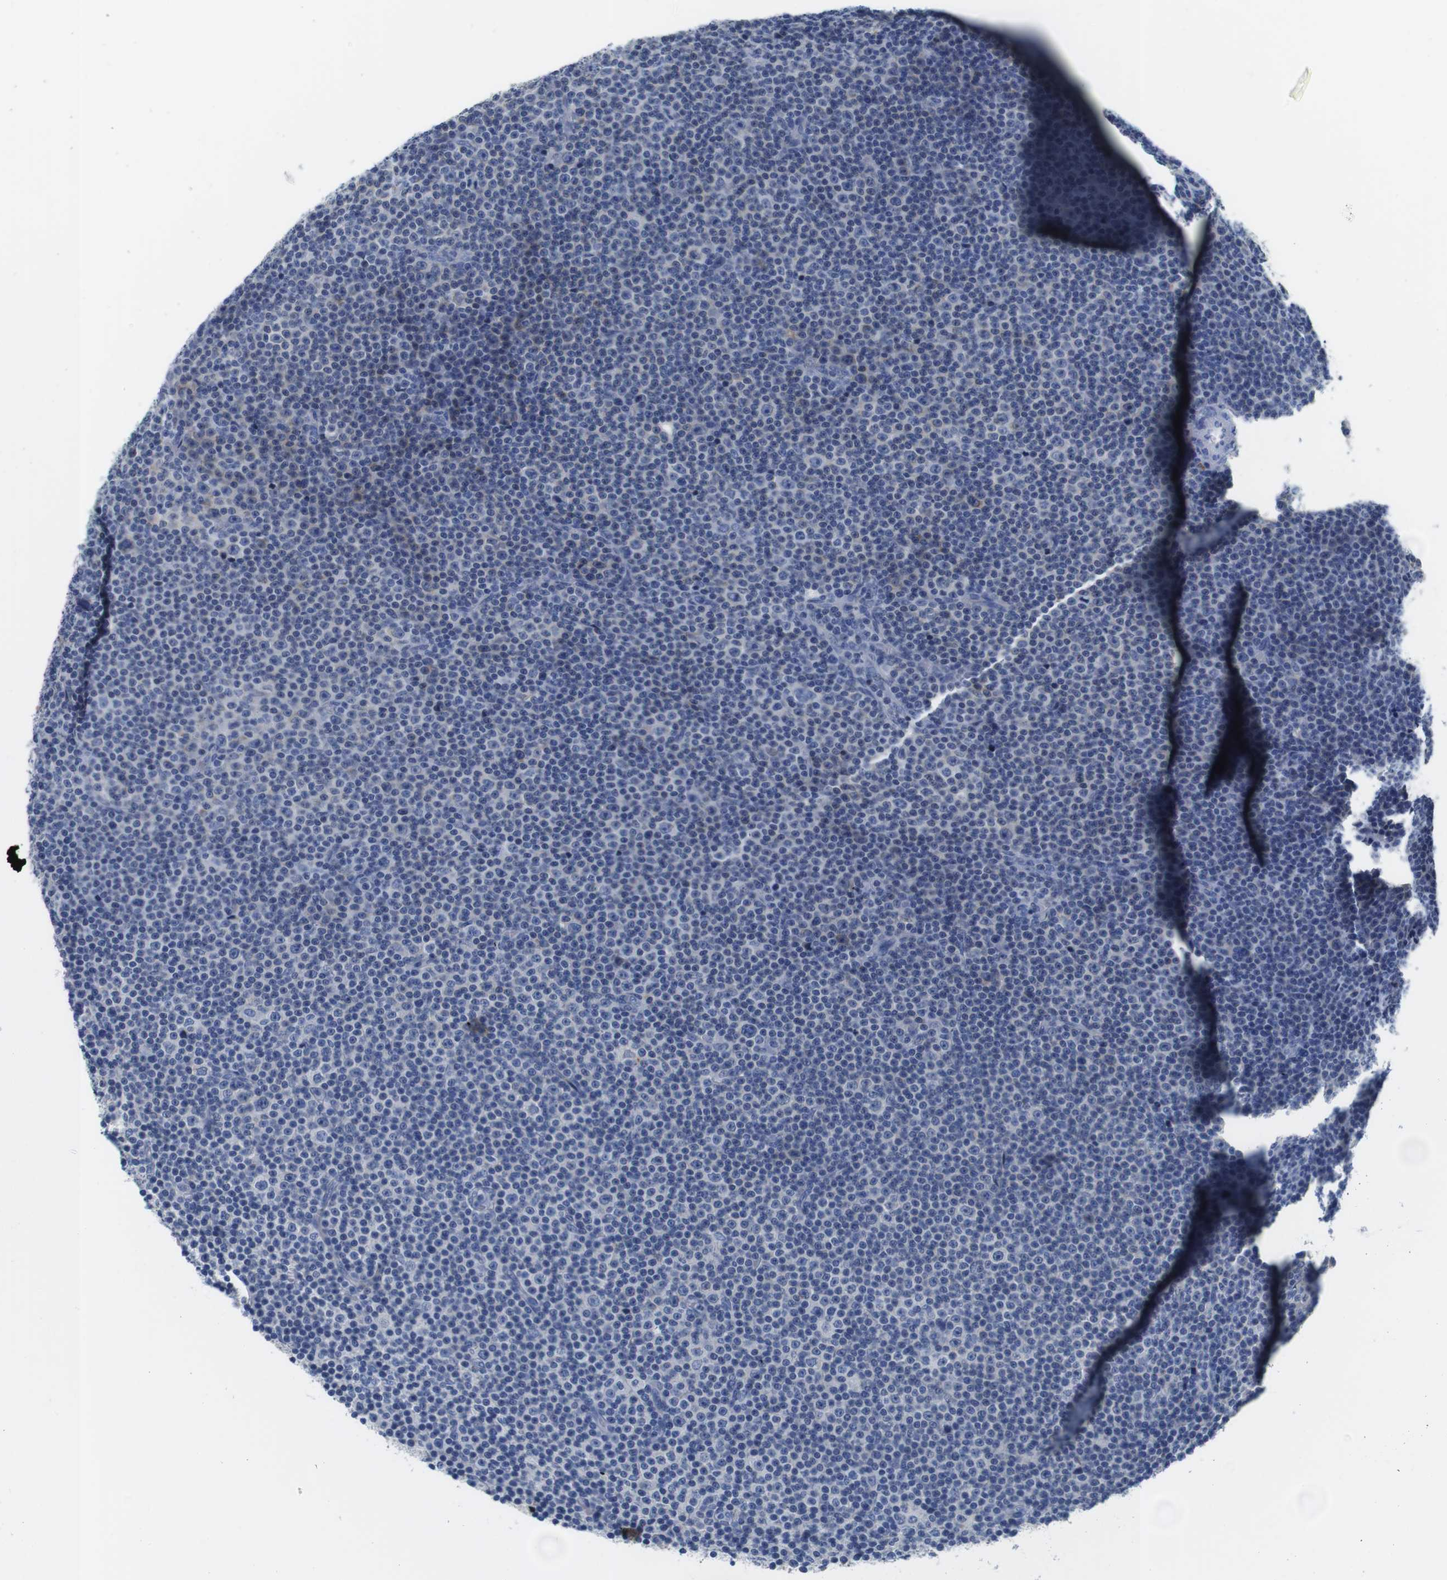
{"staining": {"intensity": "negative", "quantity": "none", "location": "none"}, "tissue": "lymphoma", "cell_type": "Tumor cells", "image_type": "cancer", "snomed": [{"axis": "morphology", "description": "Malignant lymphoma, non-Hodgkin's type, Low grade"}, {"axis": "topography", "description": "Lymph node"}], "caption": "Photomicrograph shows no significant protein expression in tumor cells of lymphoma.", "gene": "IGKC", "patient": {"sex": "female", "age": 67}}